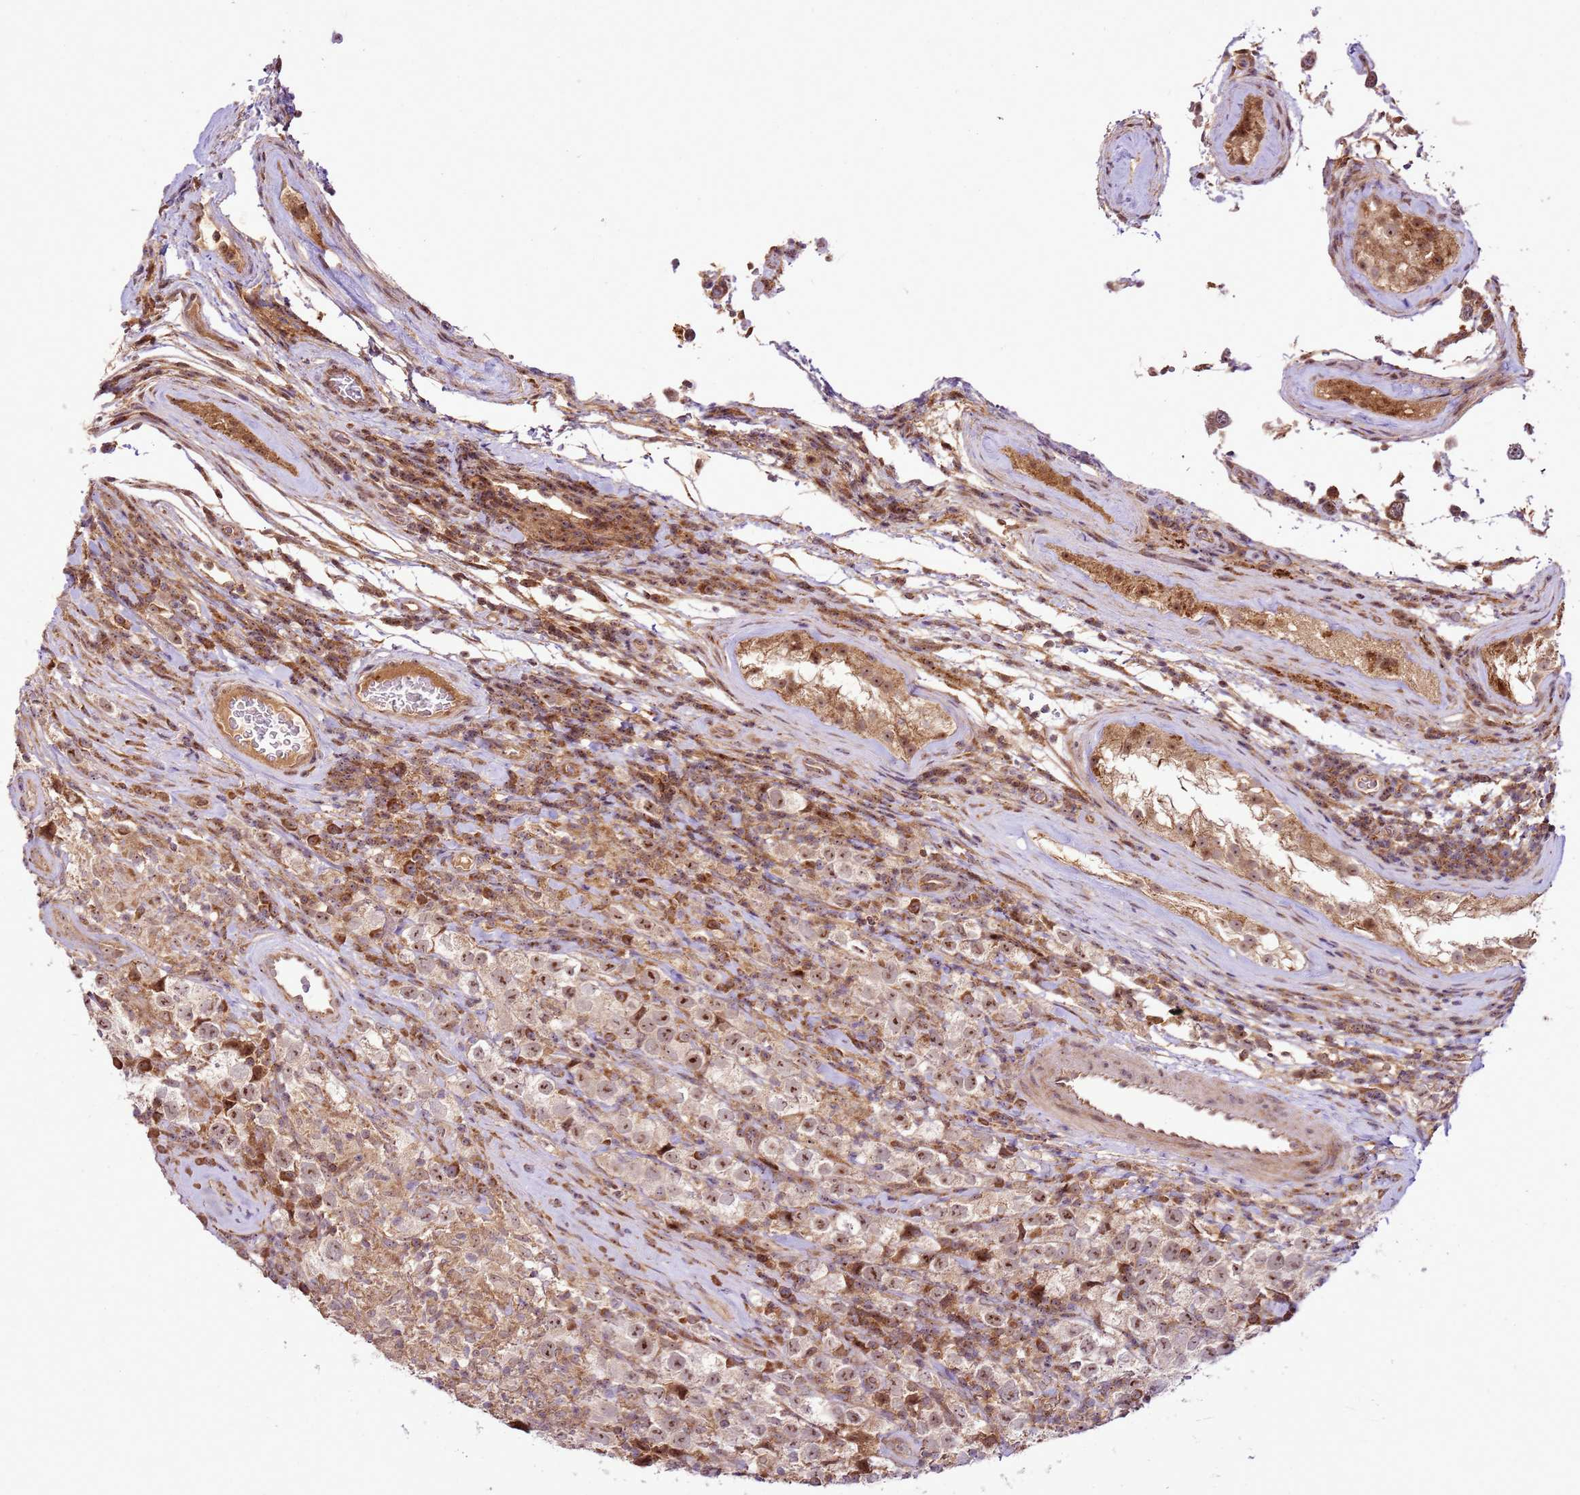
{"staining": {"intensity": "moderate", "quantity": ">75%", "location": "nuclear"}, "tissue": "testis cancer", "cell_type": "Tumor cells", "image_type": "cancer", "snomed": [{"axis": "morphology", "description": "Seminoma, NOS"}, {"axis": "morphology", "description": "Carcinoma, Embryonal, NOS"}, {"axis": "topography", "description": "Testis"}], "caption": "The micrograph reveals a brown stain indicating the presence of a protein in the nuclear of tumor cells in testis cancer.", "gene": "RASA3", "patient": {"sex": "male", "age": 41}}